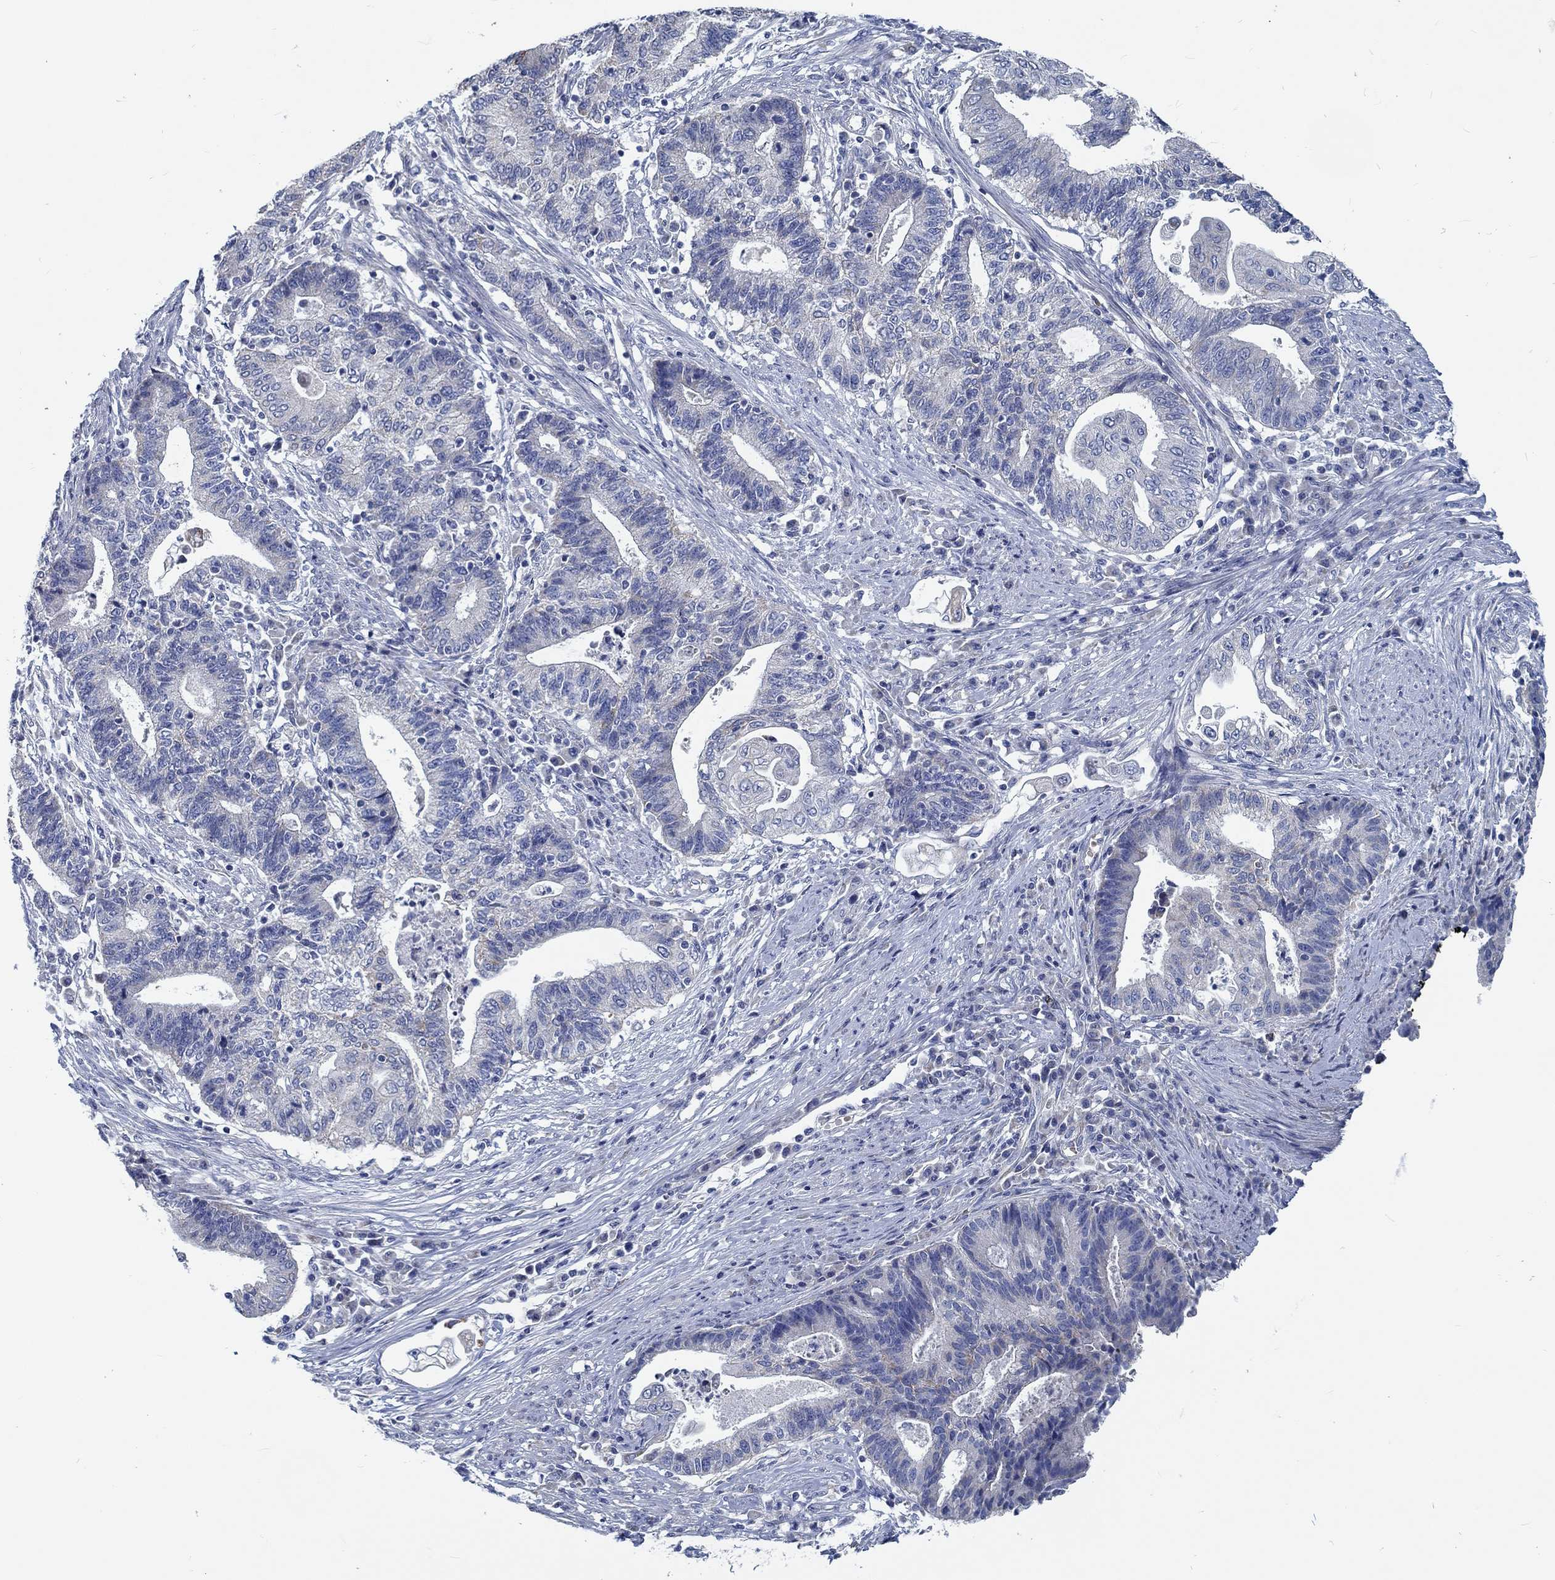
{"staining": {"intensity": "negative", "quantity": "none", "location": "none"}, "tissue": "endometrial cancer", "cell_type": "Tumor cells", "image_type": "cancer", "snomed": [{"axis": "morphology", "description": "Adenocarcinoma, NOS"}, {"axis": "topography", "description": "Uterus"}, {"axis": "topography", "description": "Endometrium"}], "caption": "Human endometrial adenocarcinoma stained for a protein using immunohistochemistry shows no staining in tumor cells.", "gene": "MYBPC1", "patient": {"sex": "female", "age": 54}}